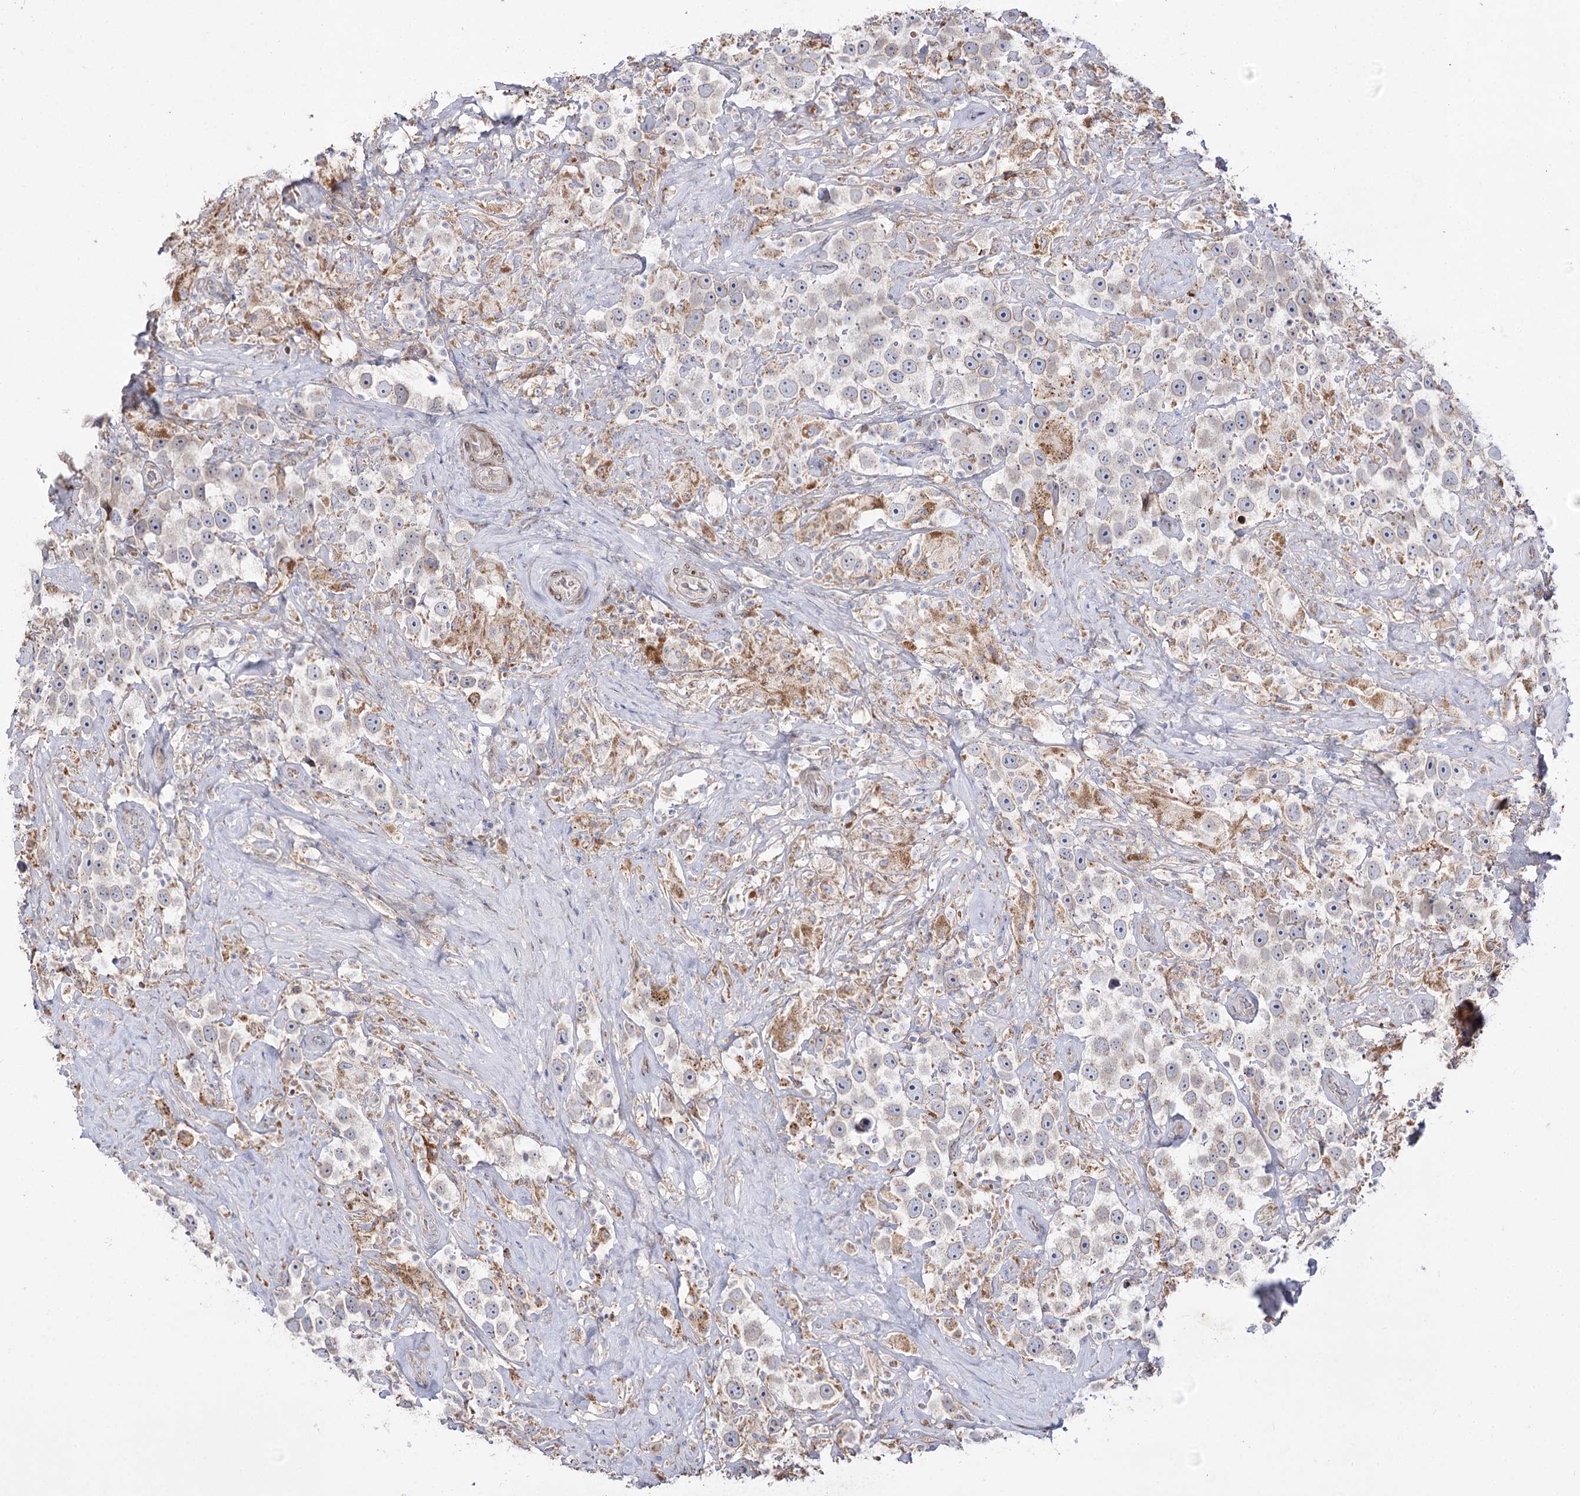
{"staining": {"intensity": "weak", "quantity": "25%-75%", "location": "cytoplasmic/membranous"}, "tissue": "testis cancer", "cell_type": "Tumor cells", "image_type": "cancer", "snomed": [{"axis": "morphology", "description": "Seminoma, NOS"}, {"axis": "topography", "description": "Testis"}], "caption": "A histopathology image of human testis cancer (seminoma) stained for a protein exhibits weak cytoplasmic/membranous brown staining in tumor cells.", "gene": "C11orf80", "patient": {"sex": "male", "age": 49}}